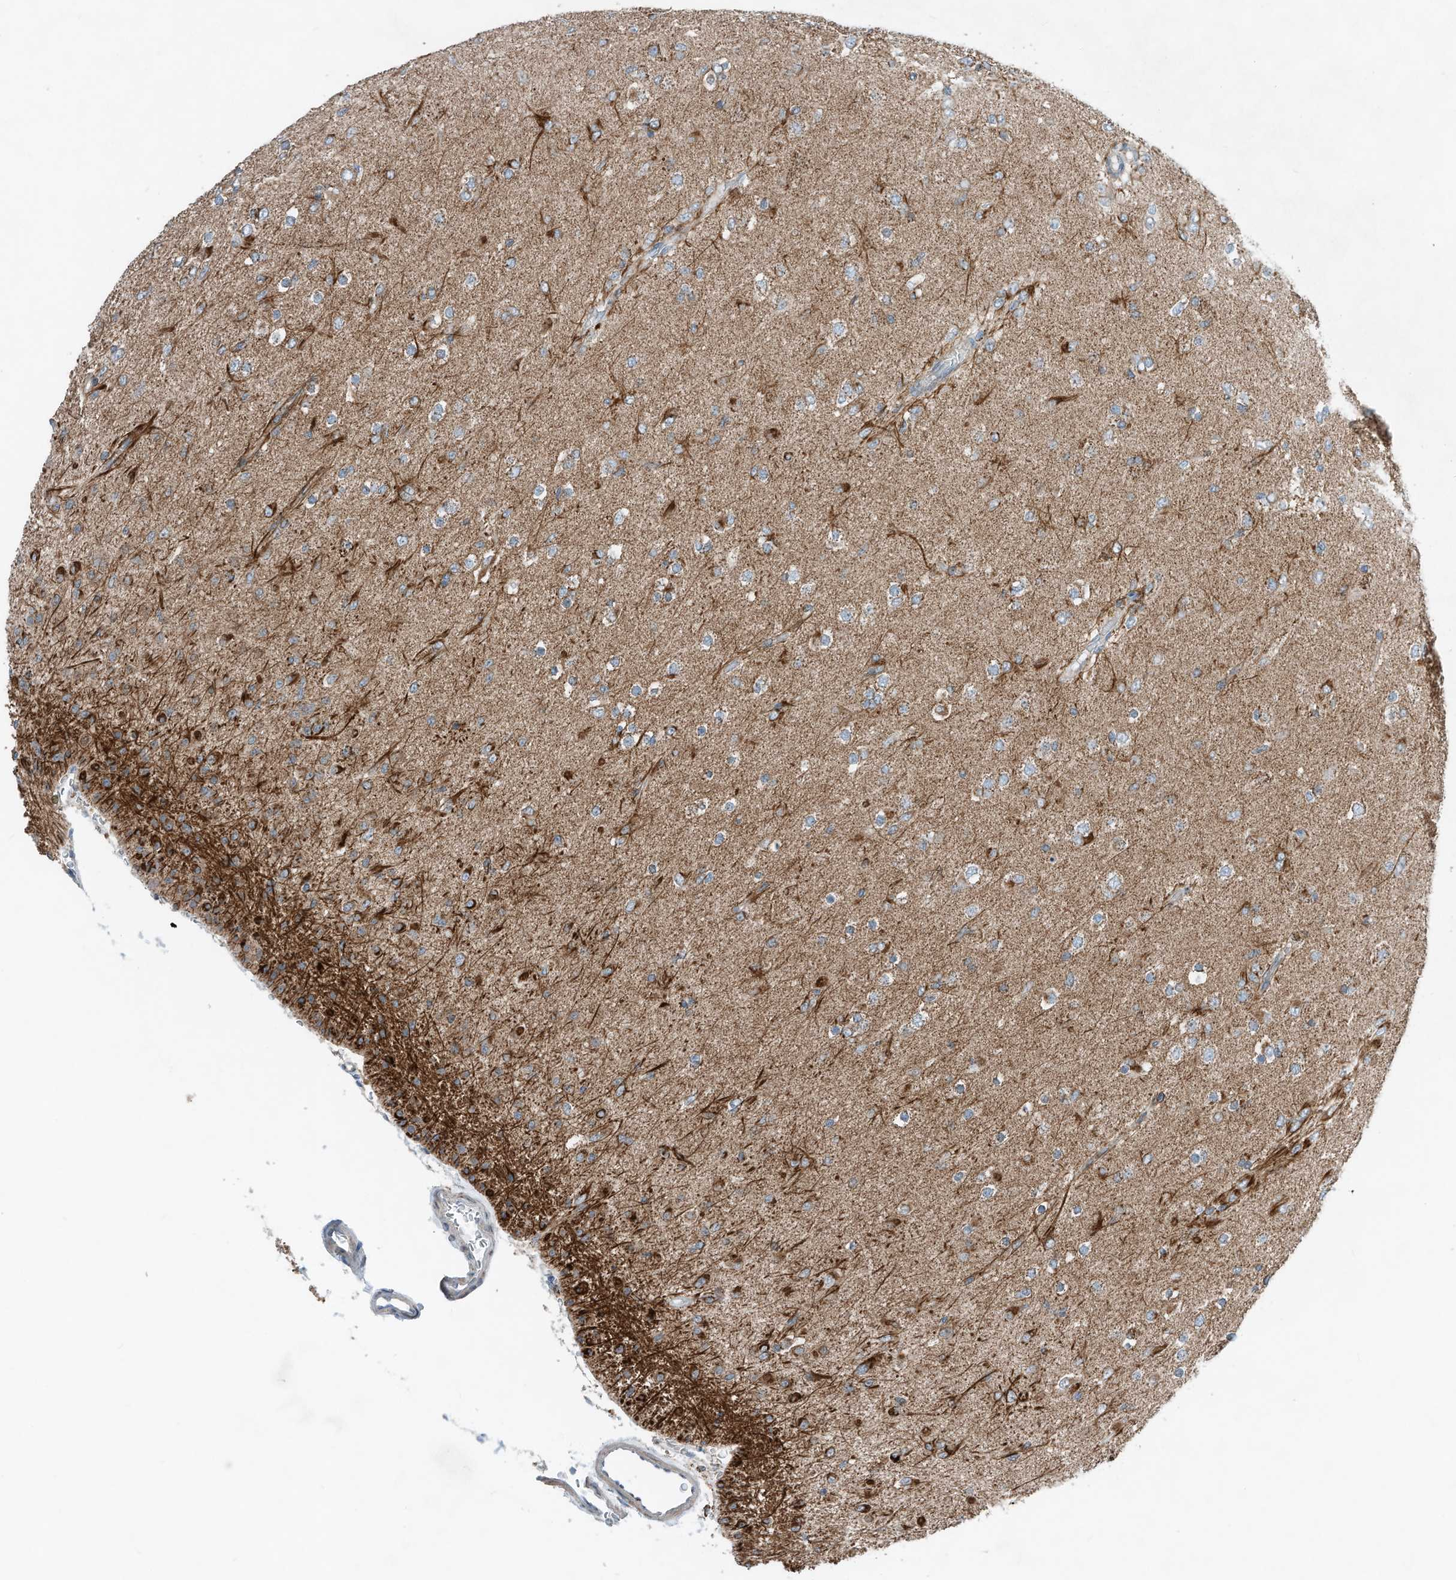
{"staining": {"intensity": "negative", "quantity": "none", "location": "none"}, "tissue": "glioma", "cell_type": "Tumor cells", "image_type": "cancer", "snomed": [{"axis": "morphology", "description": "Glioma, malignant, Low grade"}, {"axis": "topography", "description": "Brain"}], "caption": "Tumor cells show no significant expression in glioma.", "gene": "RMND1", "patient": {"sex": "male", "age": 65}}